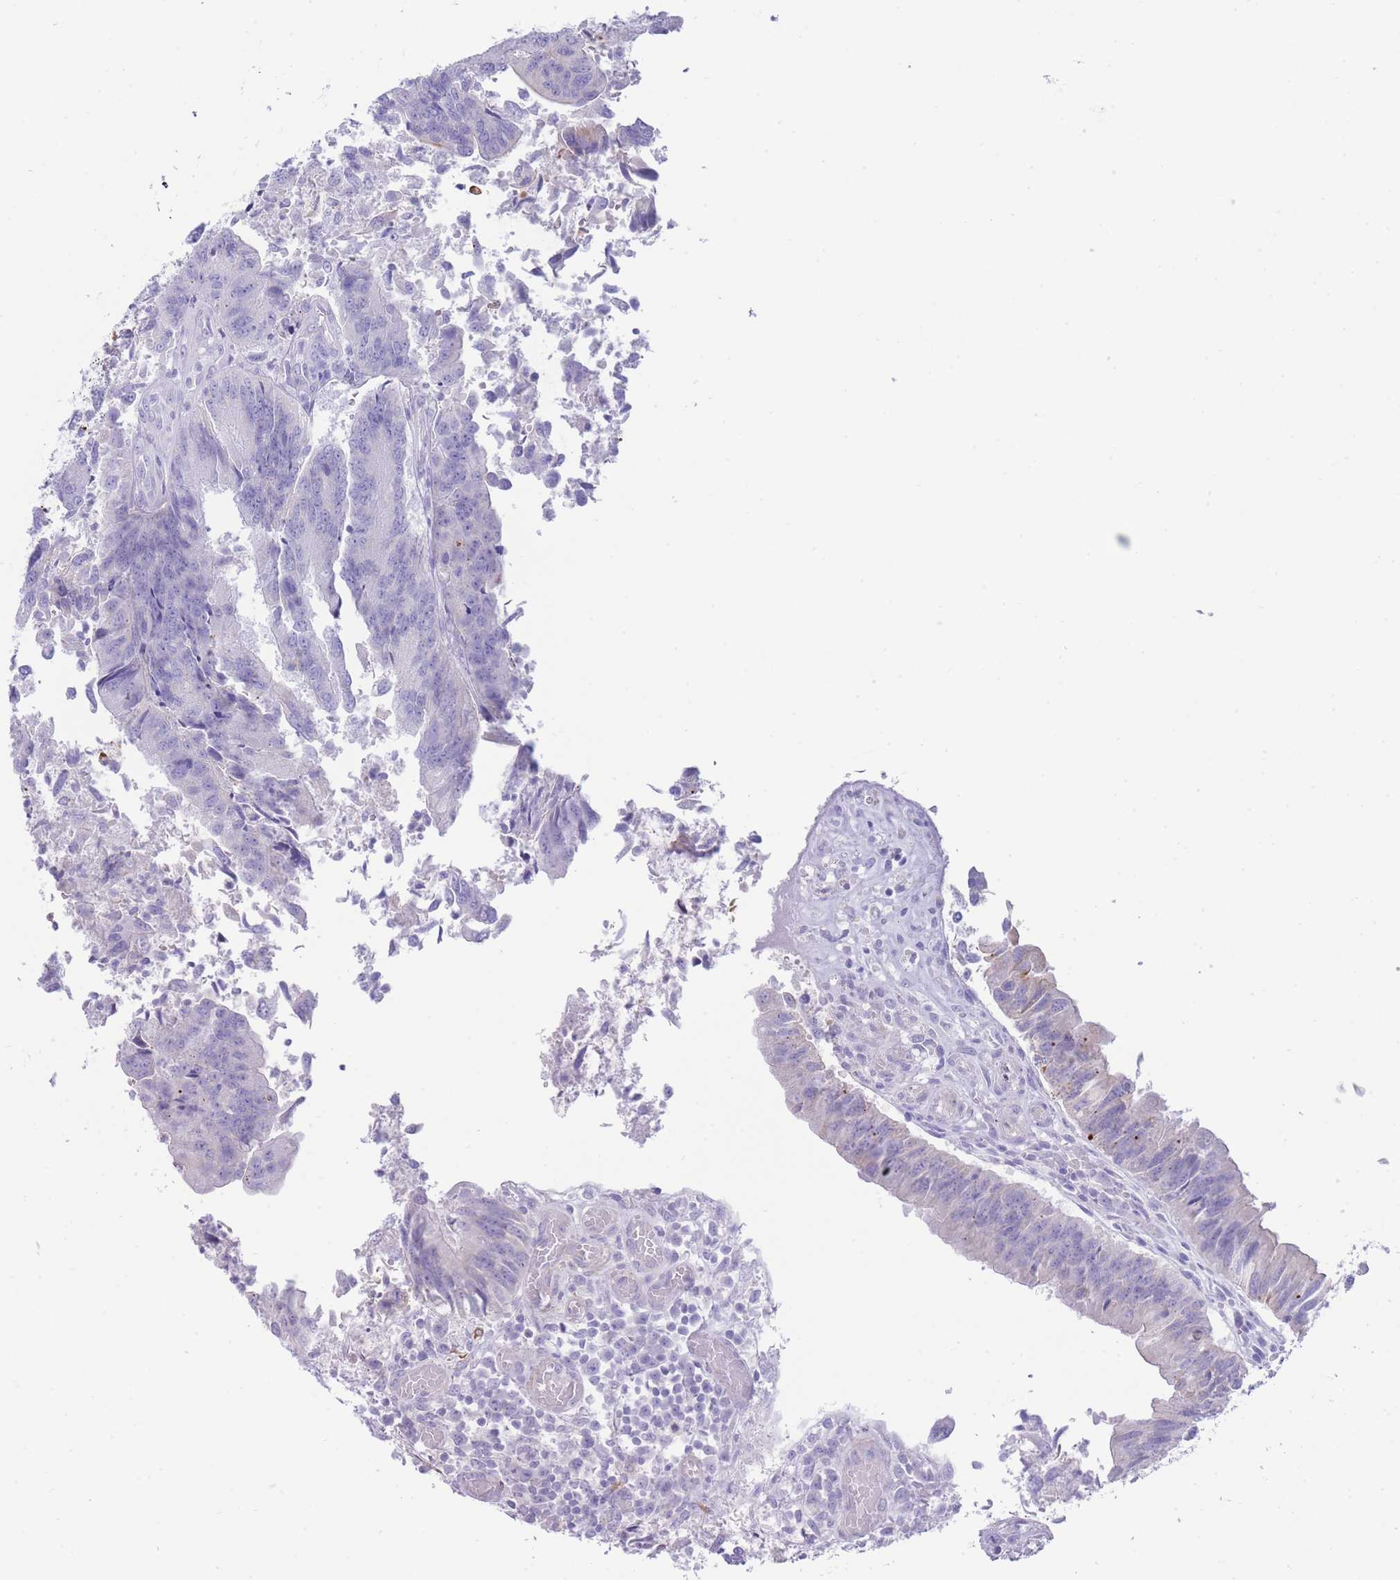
{"staining": {"intensity": "negative", "quantity": "none", "location": "none"}, "tissue": "colorectal cancer", "cell_type": "Tumor cells", "image_type": "cancer", "snomed": [{"axis": "morphology", "description": "Adenocarcinoma, NOS"}, {"axis": "topography", "description": "Colon"}], "caption": "High magnification brightfield microscopy of colorectal adenocarcinoma stained with DAB (brown) and counterstained with hematoxylin (blue): tumor cells show no significant expression. Brightfield microscopy of immunohistochemistry stained with DAB (3,3'-diaminobenzidine) (brown) and hematoxylin (blue), captured at high magnification.", "gene": "VWA8", "patient": {"sex": "female", "age": 67}}